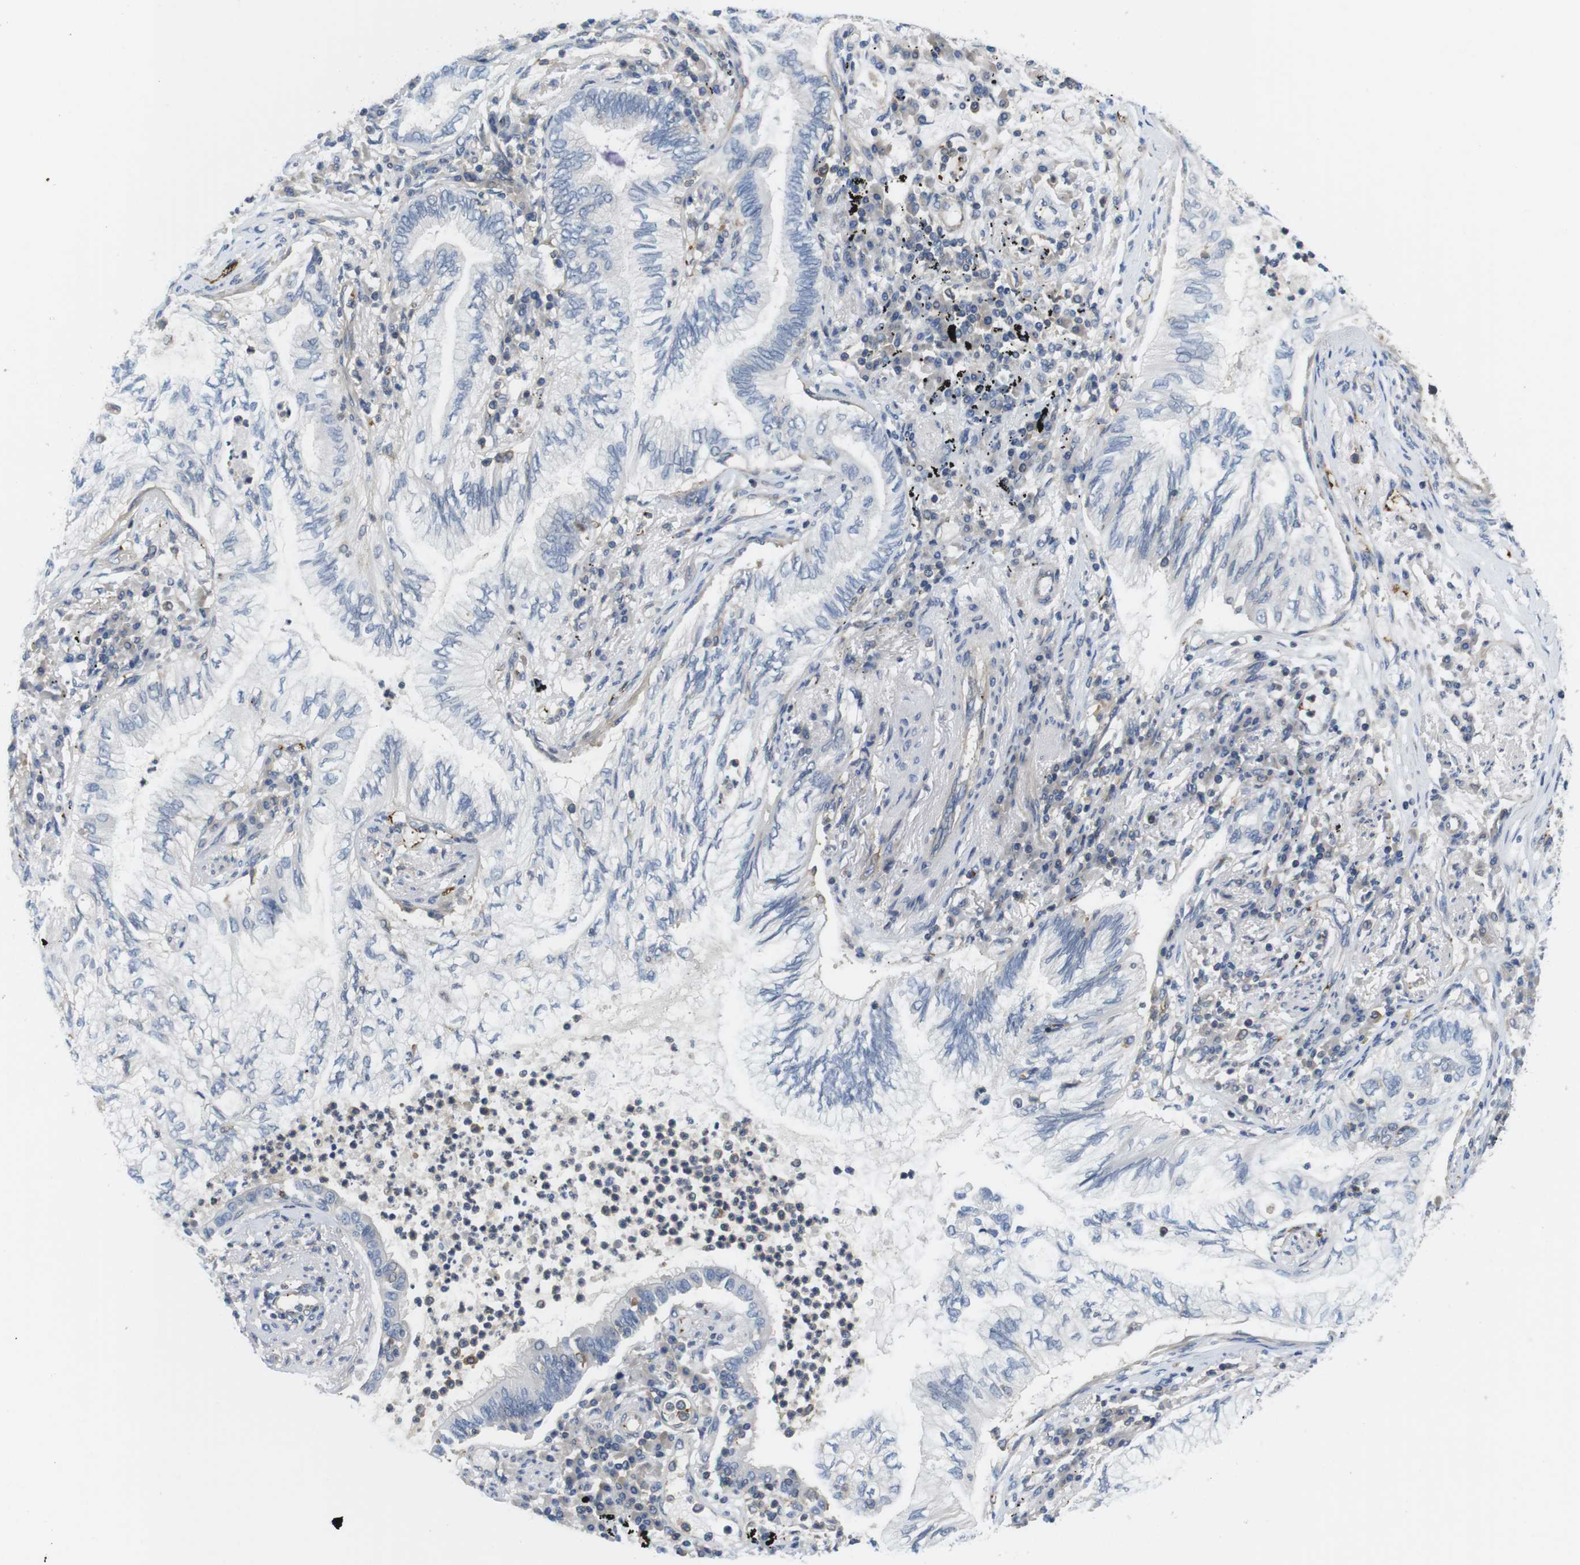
{"staining": {"intensity": "negative", "quantity": "none", "location": "none"}, "tissue": "lung cancer", "cell_type": "Tumor cells", "image_type": "cancer", "snomed": [{"axis": "morphology", "description": "Normal tissue, NOS"}, {"axis": "morphology", "description": "Adenocarcinoma, NOS"}, {"axis": "topography", "description": "Bronchus"}, {"axis": "topography", "description": "Lung"}], "caption": "Immunohistochemical staining of lung cancer exhibits no significant staining in tumor cells.", "gene": "HERPUD2", "patient": {"sex": "female", "age": 70}}